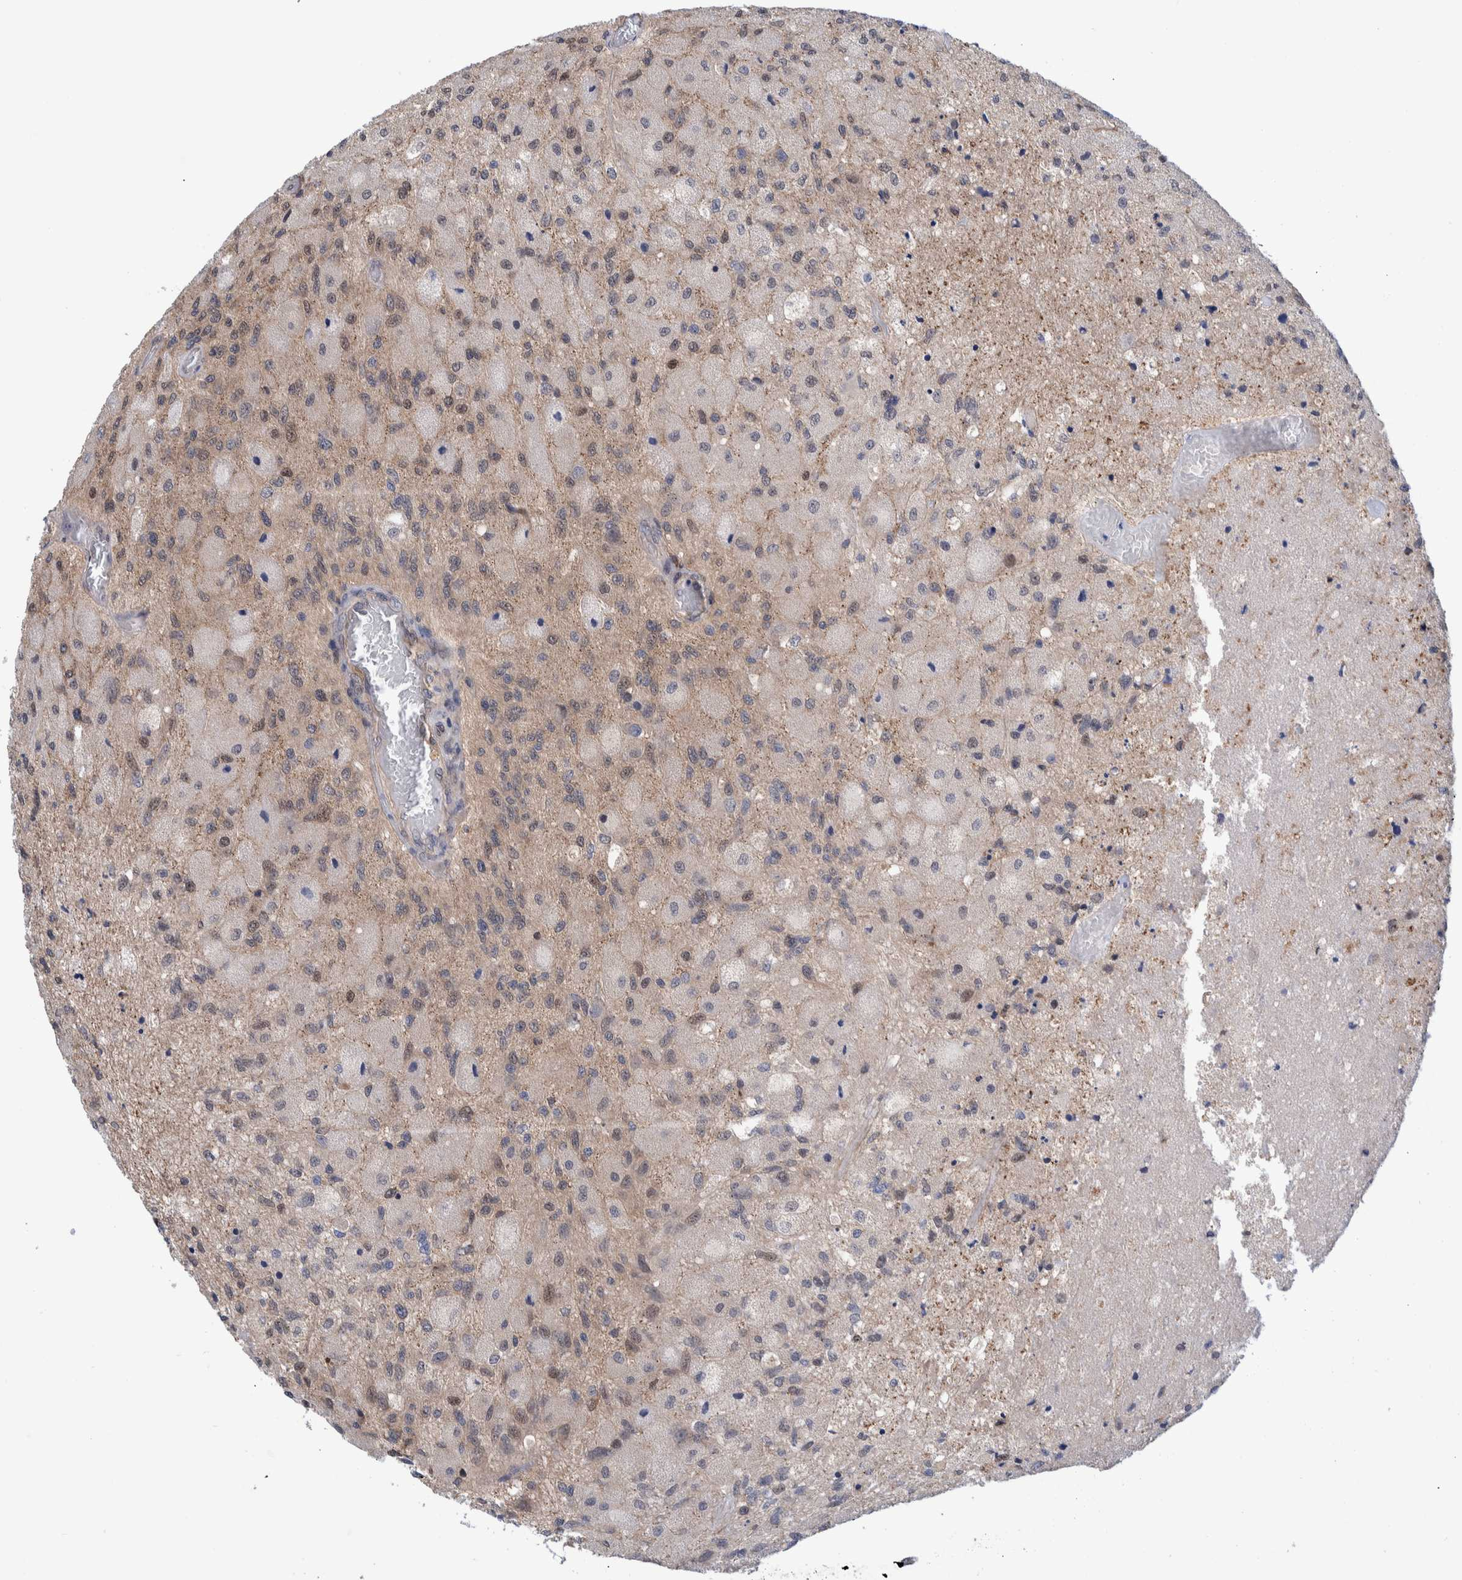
{"staining": {"intensity": "weak", "quantity": "<25%", "location": "cytoplasmic/membranous,nuclear"}, "tissue": "glioma", "cell_type": "Tumor cells", "image_type": "cancer", "snomed": [{"axis": "morphology", "description": "Normal tissue, NOS"}, {"axis": "morphology", "description": "Glioma, malignant, High grade"}, {"axis": "topography", "description": "Cerebral cortex"}], "caption": "DAB immunohistochemical staining of human malignant glioma (high-grade) exhibits no significant expression in tumor cells. (Immunohistochemistry (ihc), brightfield microscopy, high magnification).", "gene": "PFAS", "patient": {"sex": "male", "age": 77}}